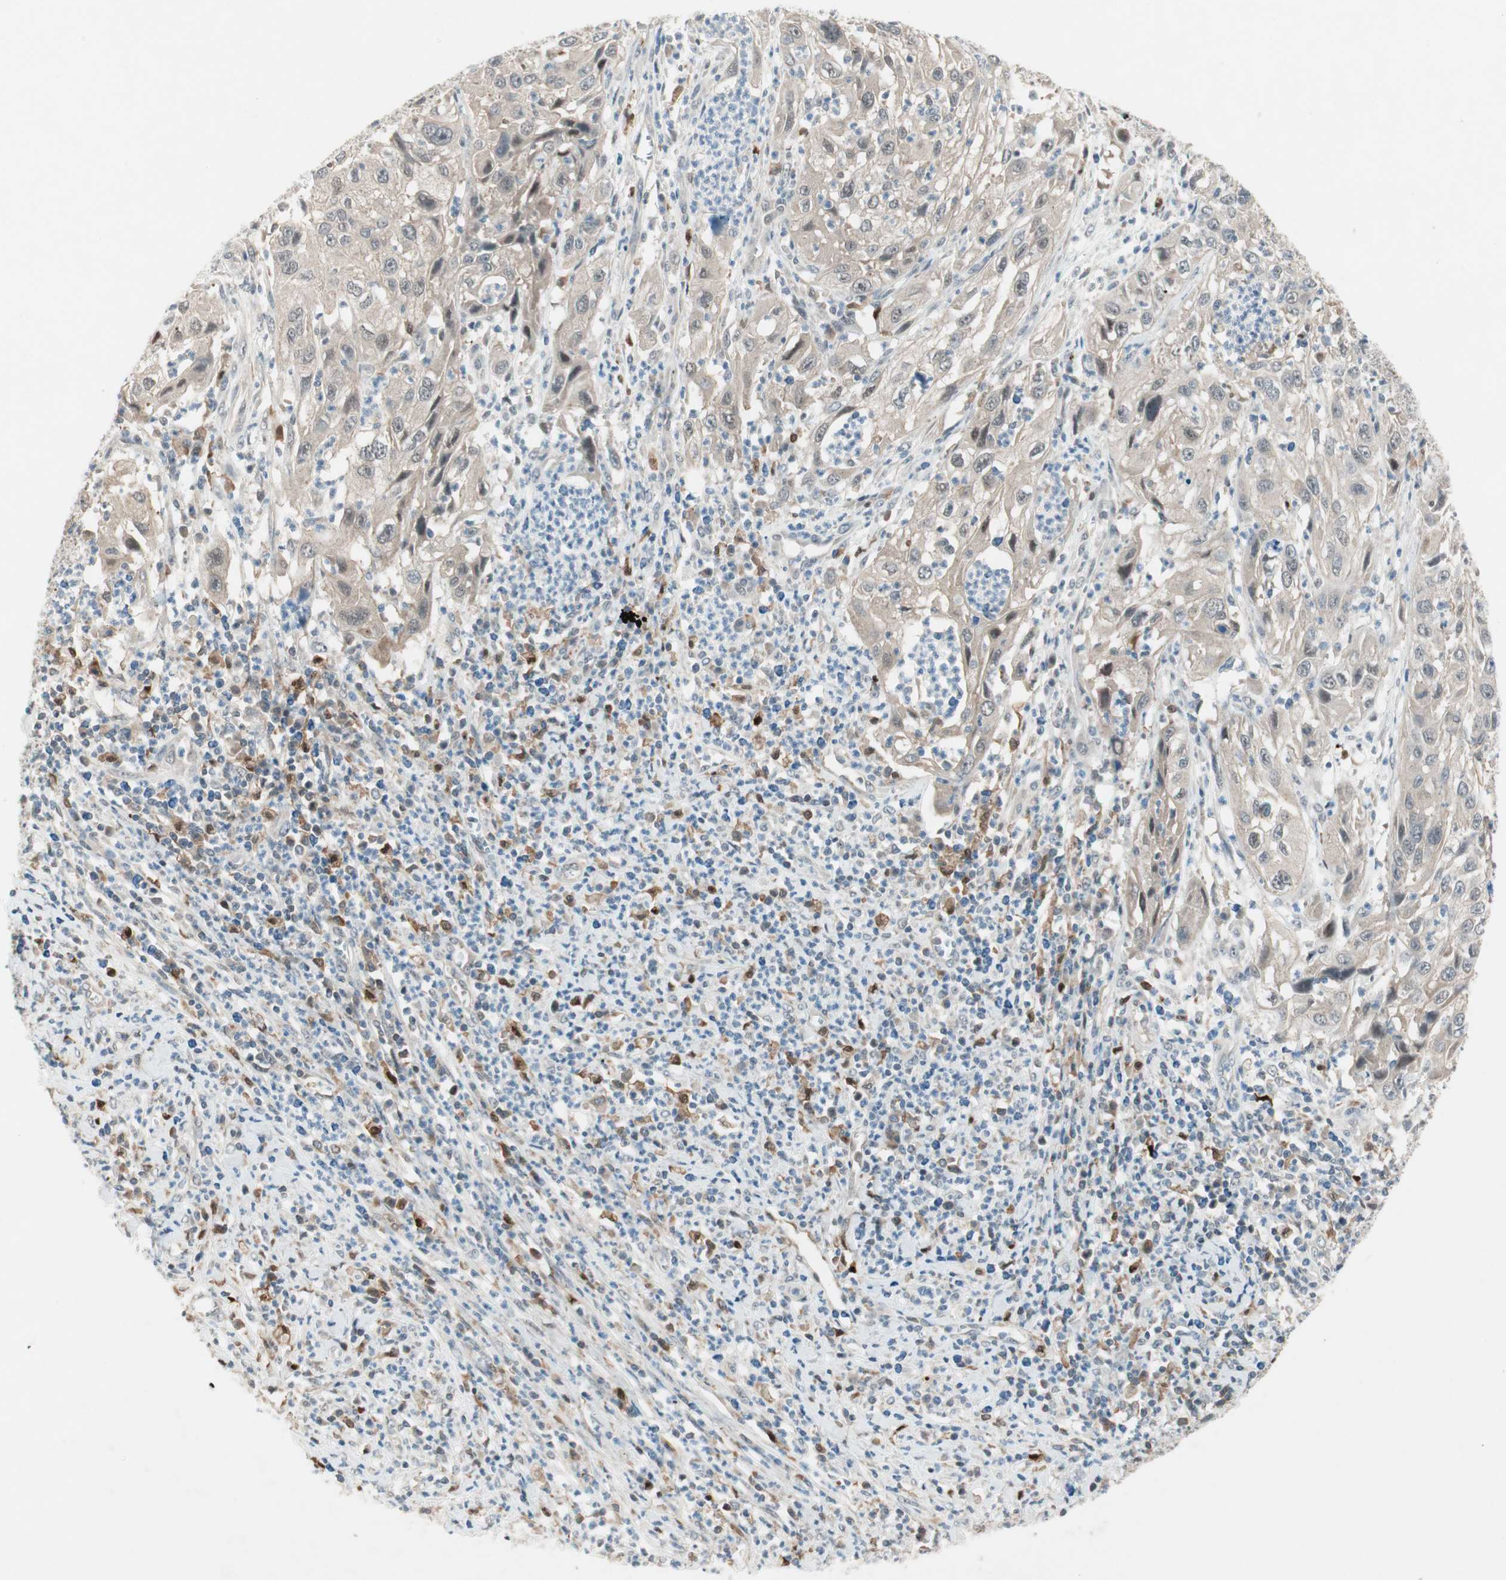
{"staining": {"intensity": "weak", "quantity": "25%-75%", "location": "cytoplasmic/membranous"}, "tissue": "cervical cancer", "cell_type": "Tumor cells", "image_type": "cancer", "snomed": [{"axis": "morphology", "description": "Squamous cell carcinoma, NOS"}, {"axis": "topography", "description": "Cervix"}], "caption": "Immunohistochemistry (IHC) micrograph of neoplastic tissue: human cervical cancer (squamous cell carcinoma) stained using IHC shows low levels of weak protein expression localized specifically in the cytoplasmic/membranous of tumor cells, appearing as a cytoplasmic/membranous brown color.", "gene": "RTL6", "patient": {"sex": "female", "age": 32}}